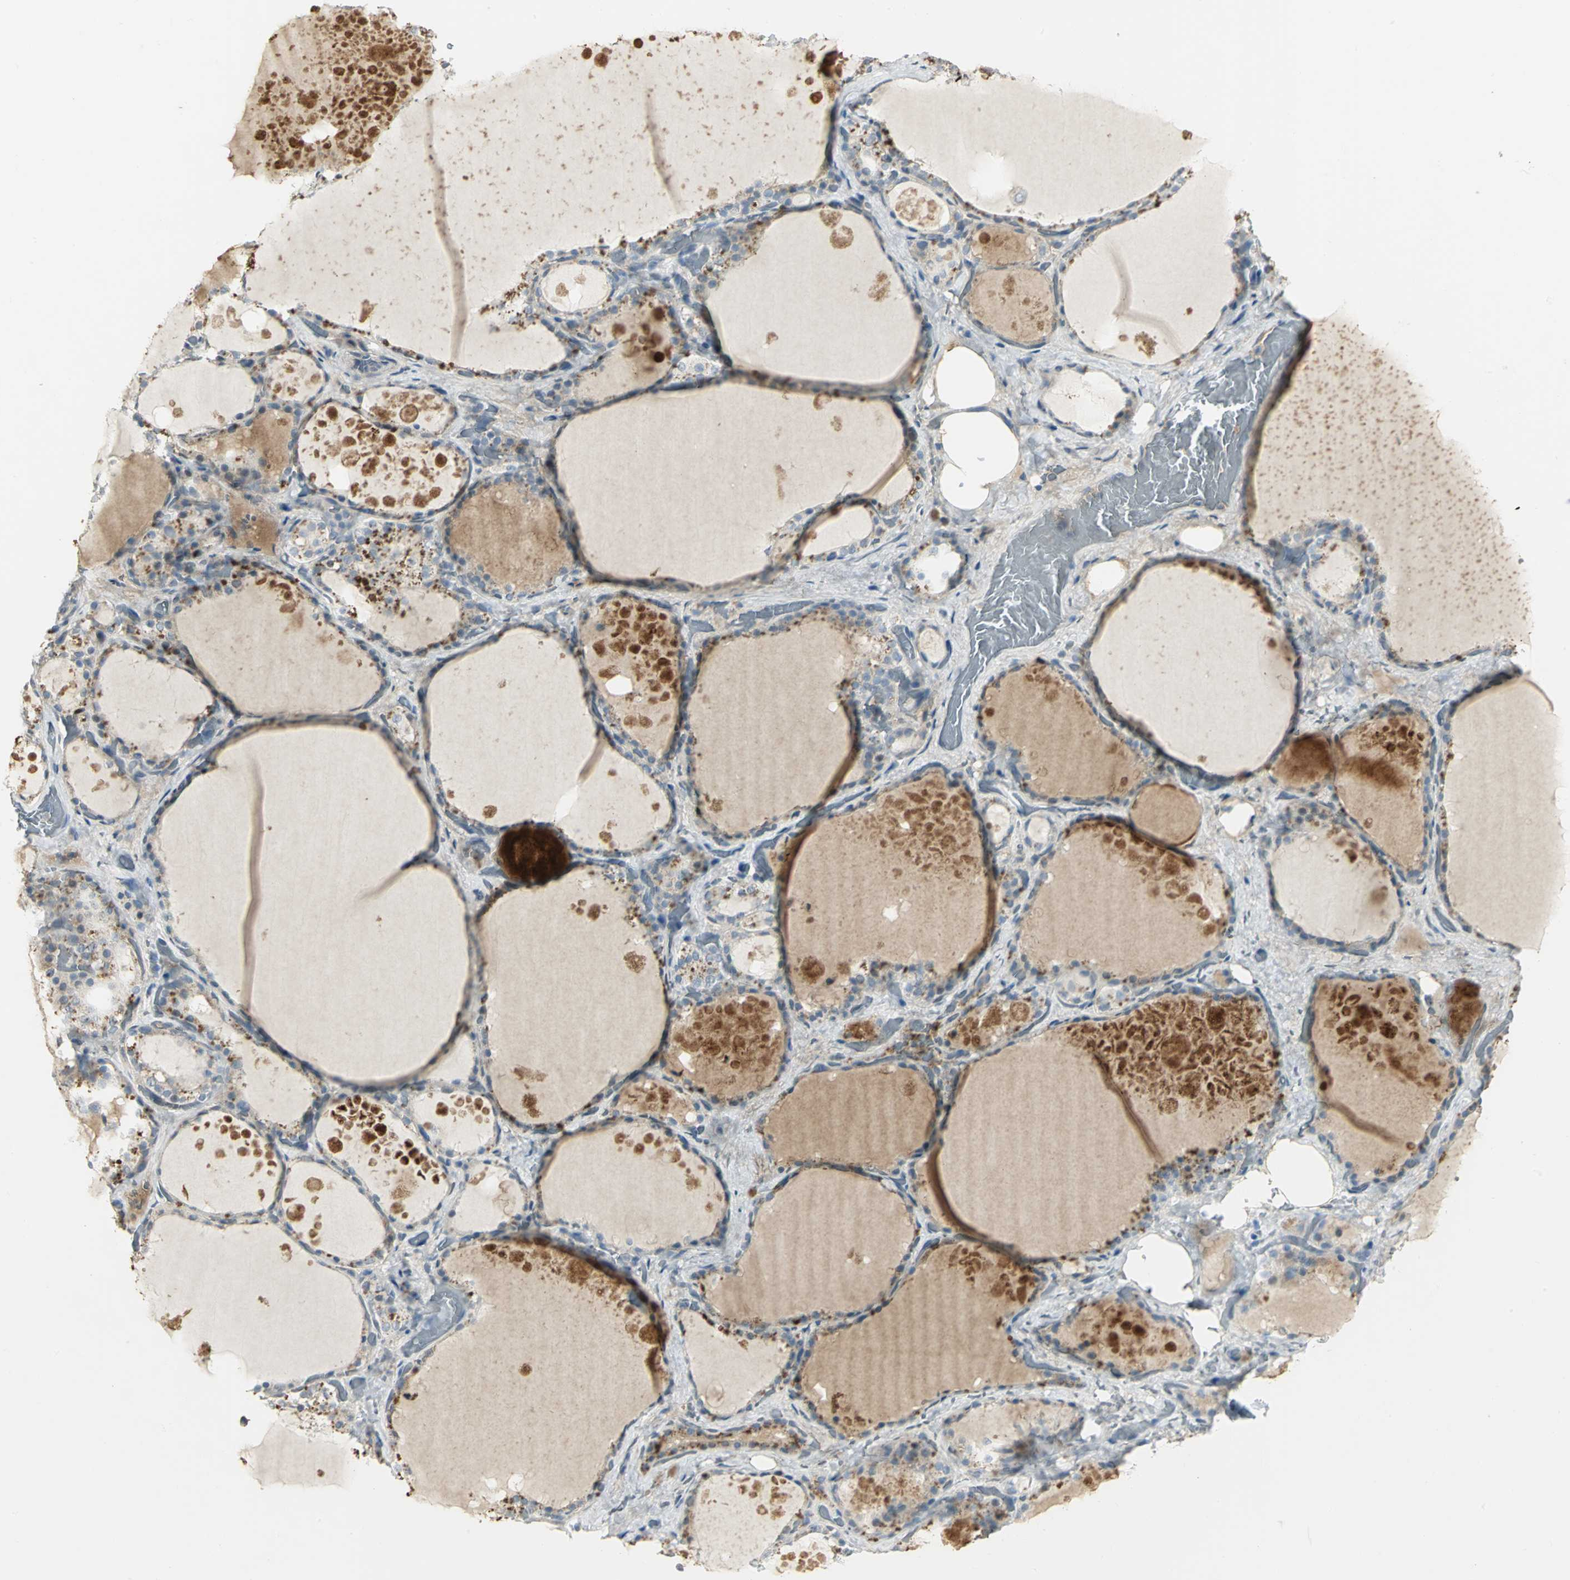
{"staining": {"intensity": "weak", "quantity": "<25%", "location": "cytoplasmic/membranous"}, "tissue": "thyroid gland", "cell_type": "Glandular cells", "image_type": "normal", "snomed": [{"axis": "morphology", "description": "Normal tissue, NOS"}, {"axis": "topography", "description": "Thyroid gland"}], "caption": "This is a histopathology image of immunohistochemistry staining of benign thyroid gland, which shows no staining in glandular cells. Brightfield microscopy of immunohistochemistry stained with DAB (brown) and hematoxylin (blue), captured at high magnification.", "gene": "PROC", "patient": {"sex": "male", "age": 61}}